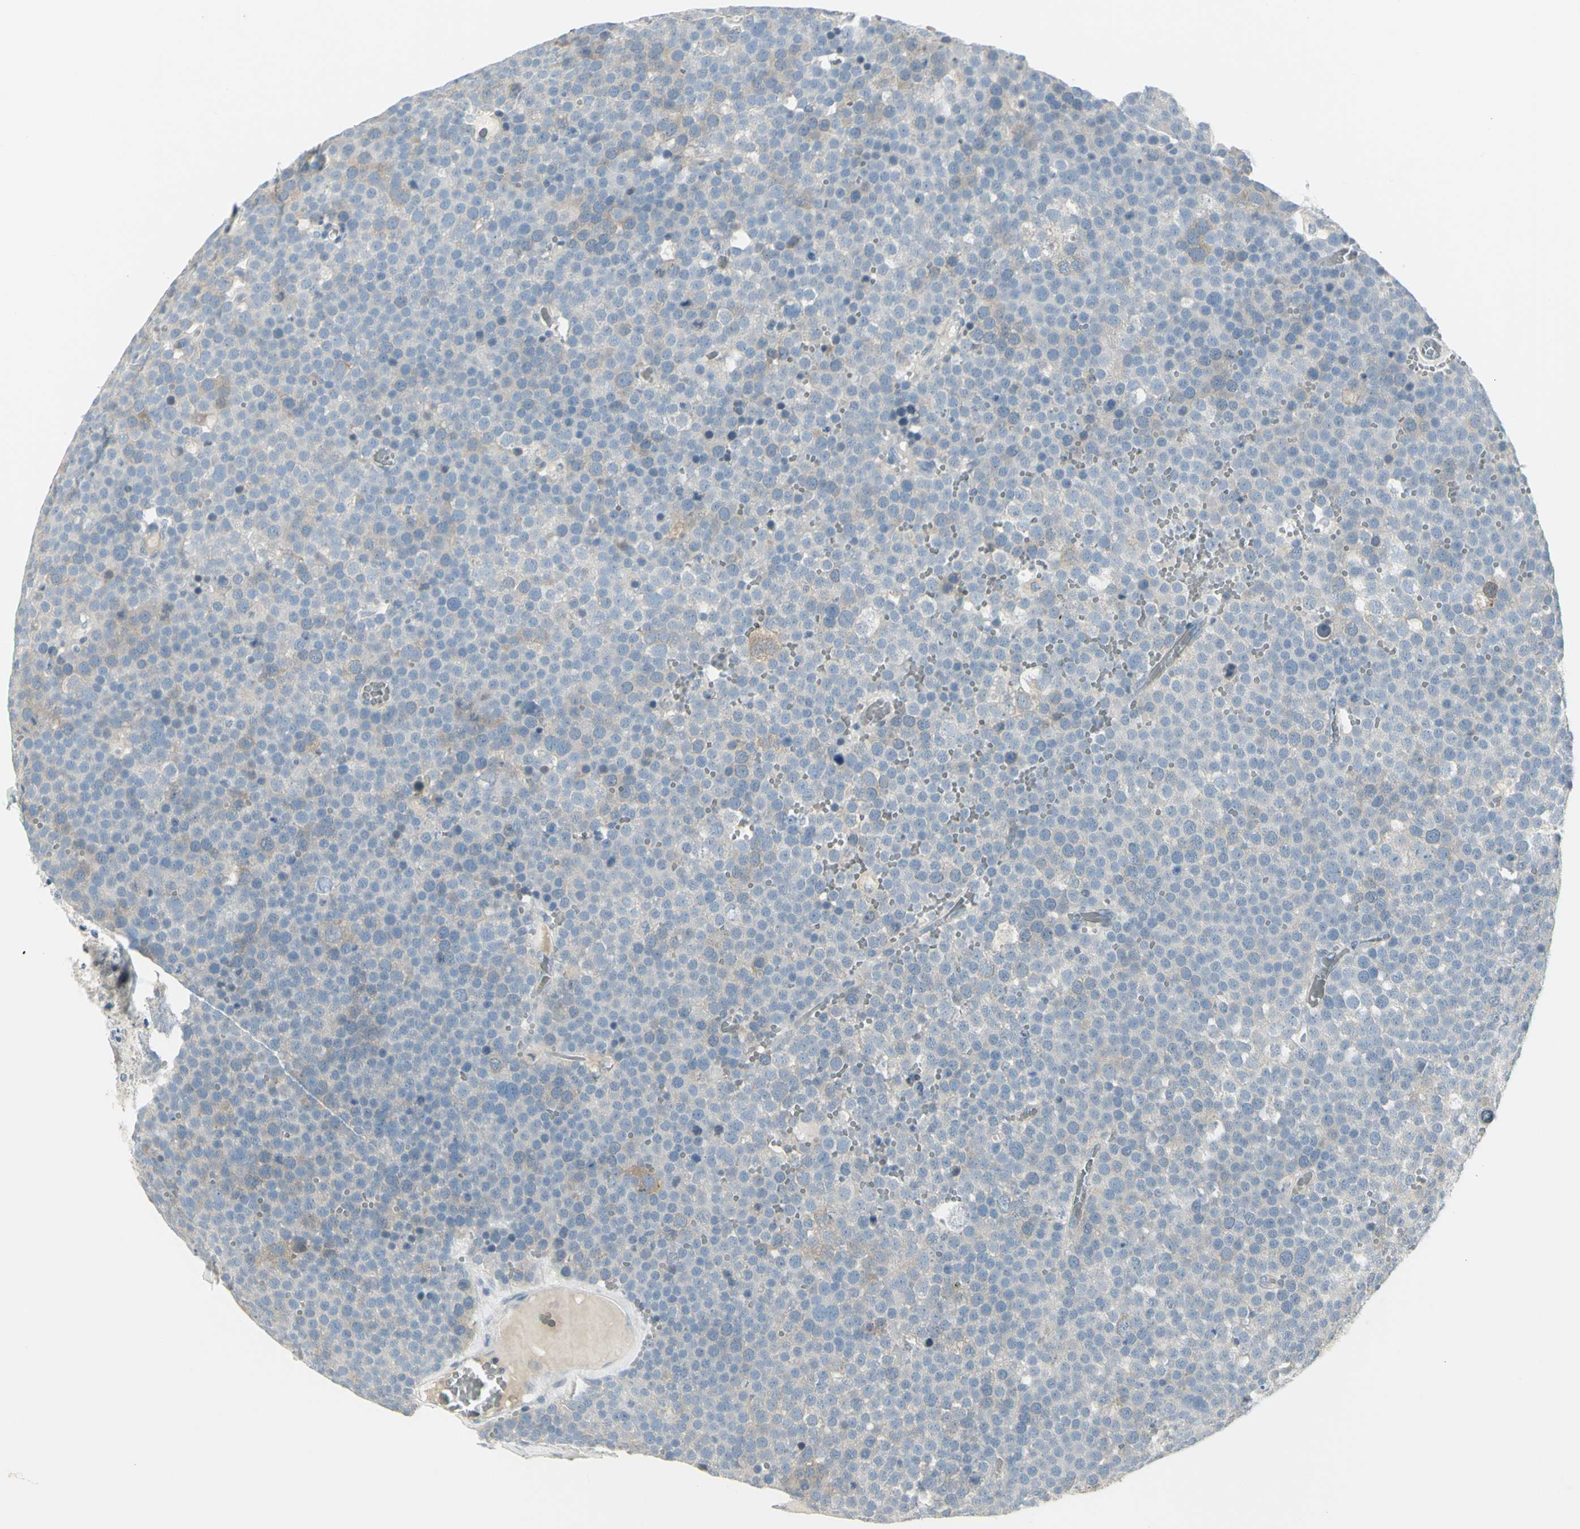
{"staining": {"intensity": "weak", "quantity": "<25%", "location": "cytoplasmic/membranous"}, "tissue": "testis cancer", "cell_type": "Tumor cells", "image_type": "cancer", "snomed": [{"axis": "morphology", "description": "Seminoma, NOS"}, {"axis": "topography", "description": "Testis"}], "caption": "This histopathology image is of testis cancer (seminoma) stained with immunohistochemistry (IHC) to label a protein in brown with the nuclei are counter-stained blue. There is no positivity in tumor cells.", "gene": "CCNB2", "patient": {"sex": "male", "age": 71}}